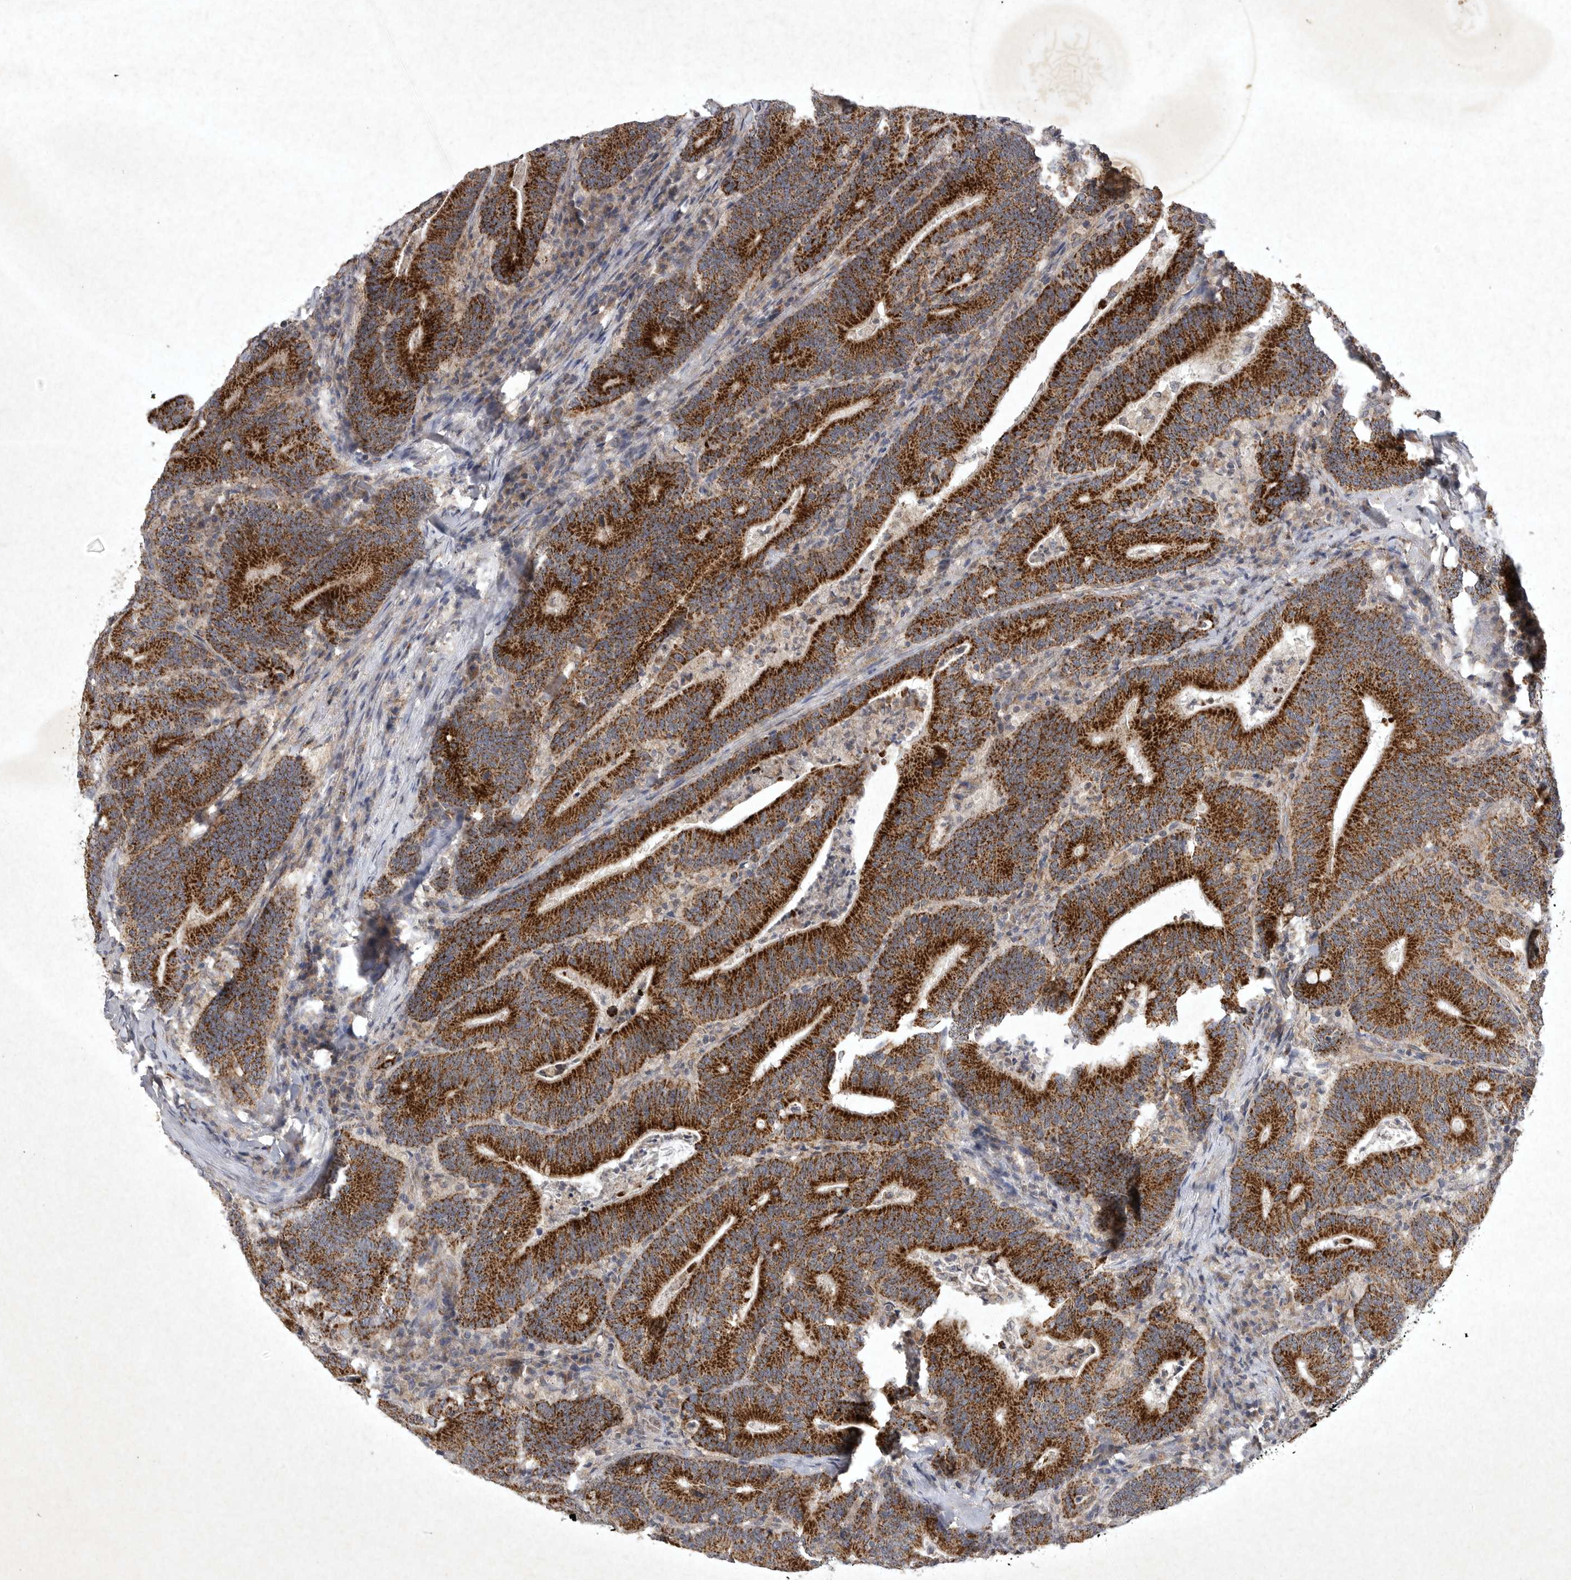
{"staining": {"intensity": "strong", "quantity": ">75%", "location": "cytoplasmic/membranous"}, "tissue": "colorectal cancer", "cell_type": "Tumor cells", "image_type": "cancer", "snomed": [{"axis": "morphology", "description": "Adenocarcinoma, NOS"}, {"axis": "topography", "description": "Colon"}], "caption": "Brown immunohistochemical staining in human colorectal adenocarcinoma demonstrates strong cytoplasmic/membranous expression in approximately >75% of tumor cells.", "gene": "DDR1", "patient": {"sex": "female", "age": 66}}